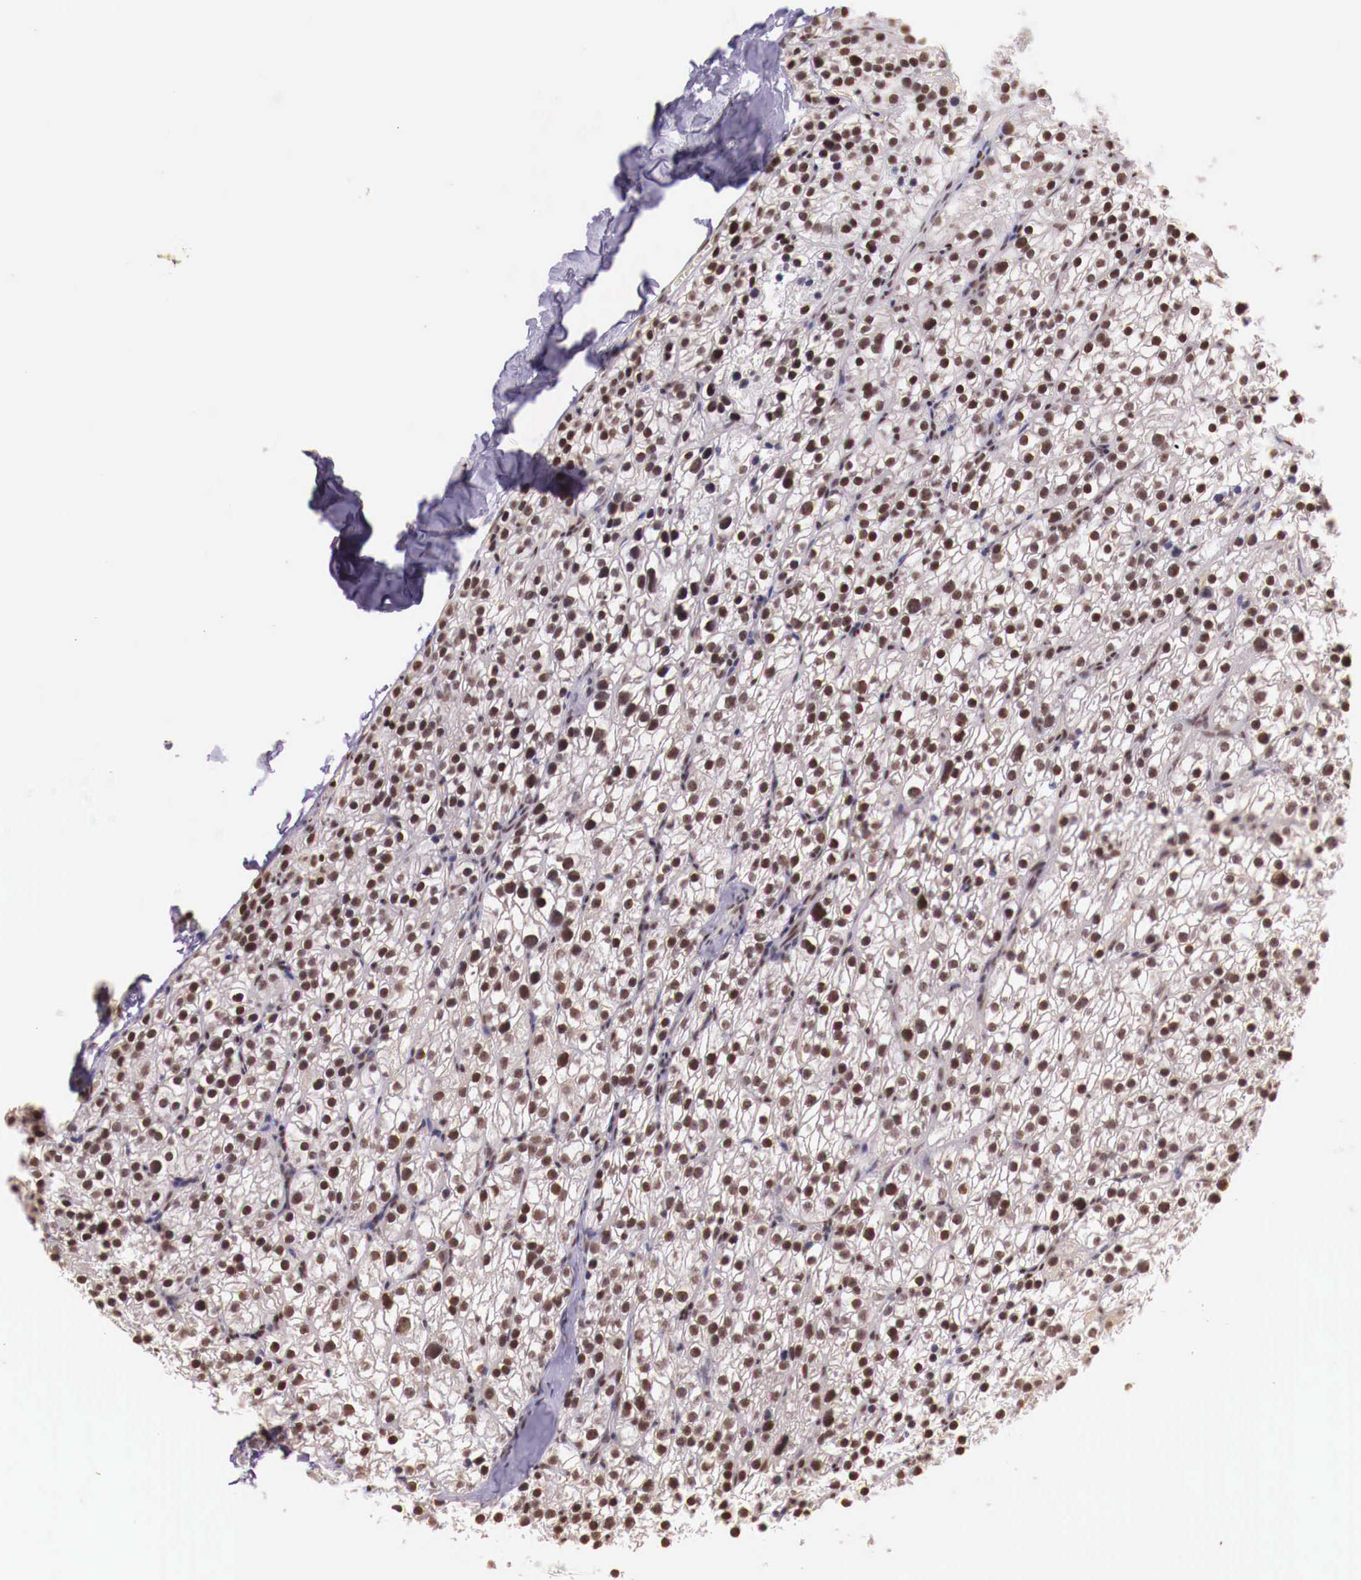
{"staining": {"intensity": "weak", "quantity": ">75%", "location": "nuclear"}, "tissue": "parathyroid gland", "cell_type": "Glandular cells", "image_type": "normal", "snomed": [{"axis": "morphology", "description": "Normal tissue, NOS"}, {"axis": "topography", "description": "Parathyroid gland"}], "caption": "Normal parathyroid gland was stained to show a protein in brown. There is low levels of weak nuclear positivity in about >75% of glandular cells. (Brightfield microscopy of DAB IHC at high magnification).", "gene": "SP1", "patient": {"sex": "female", "age": 54}}